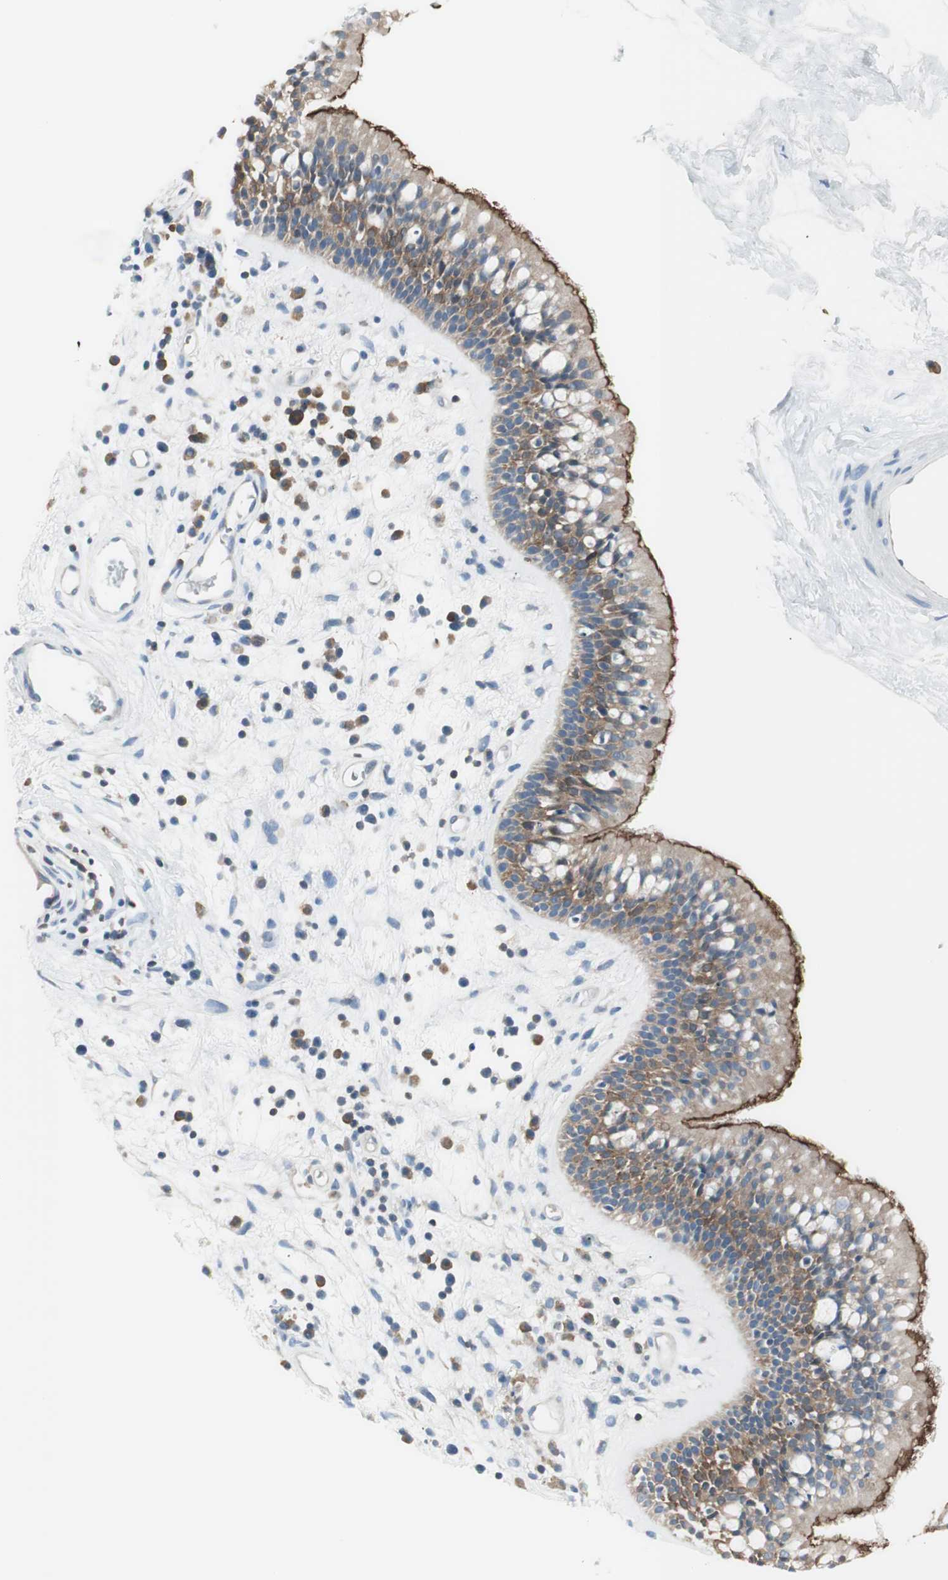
{"staining": {"intensity": "strong", "quantity": ">75%", "location": "cytoplasmic/membranous"}, "tissue": "nasopharynx", "cell_type": "Respiratory epithelial cells", "image_type": "normal", "snomed": [{"axis": "morphology", "description": "Normal tissue, NOS"}, {"axis": "morphology", "description": "Inflammation, NOS"}, {"axis": "topography", "description": "Nasopharynx"}], "caption": "Immunohistochemical staining of normal nasopharynx shows >75% levels of strong cytoplasmic/membranous protein staining in approximately >75% of respiratory epithelial cells. Nuclei are stained in blue.", "gene": "SLC9A3R1", "patient": {"sex": "male", "age": 48}}